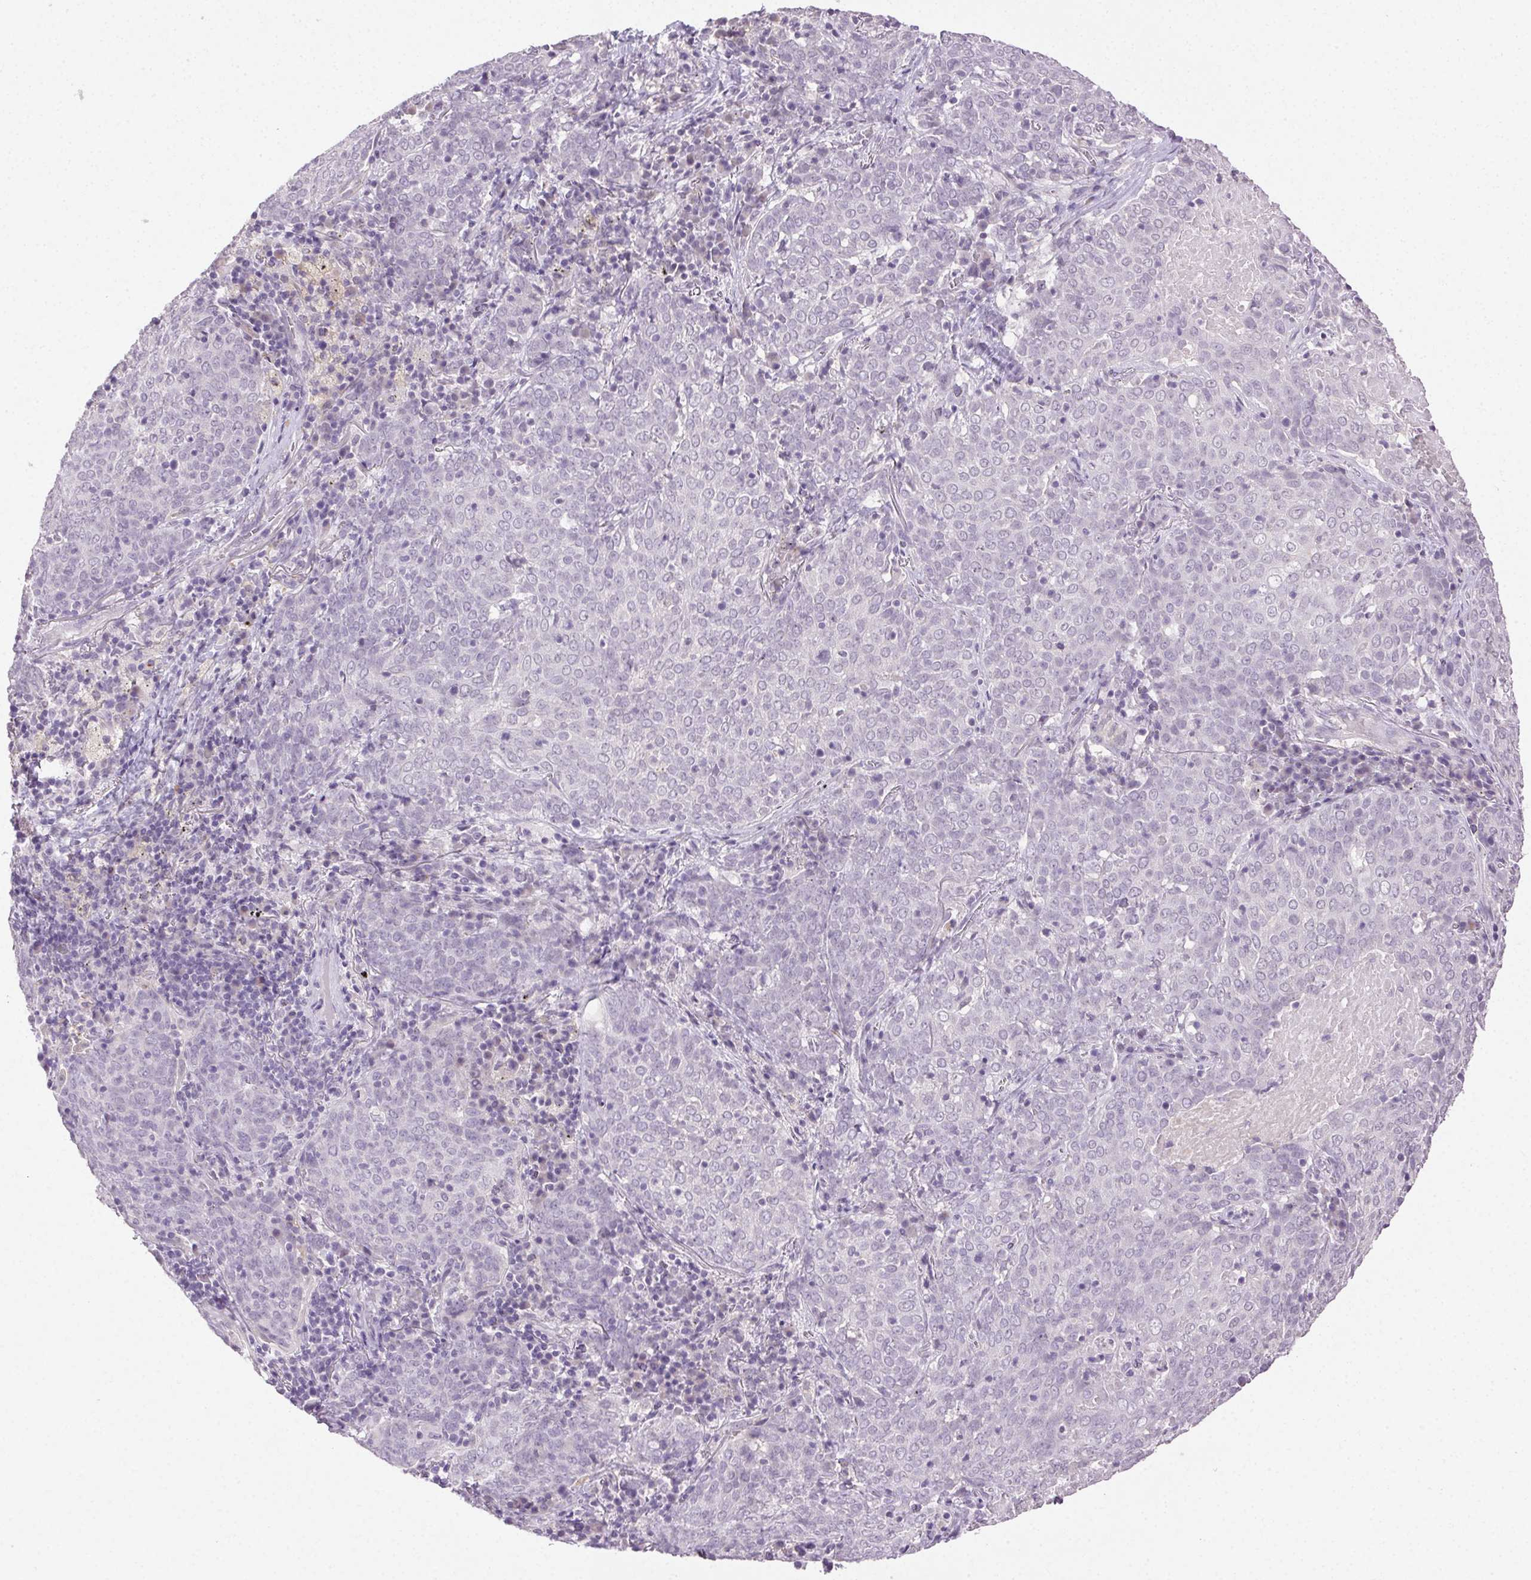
{"staining": {"intensity": "negative", "quantity": "none", "location": "none"}, "tissue": "lung cancer", "cell_type": "Tumor cells", "image_type": "cancer", "snomed": [{"axis": "morphology", "description": "Squamous cell carcinoma, NOS"}, {"axis": "topography", "description": "Lung"}], "caption": "A histopathology image of lung cancer stained for a protein displays no brown staining in tumor cells.", "gene": "CLDN10", "patient": {"sex": "male", "age": 82}}